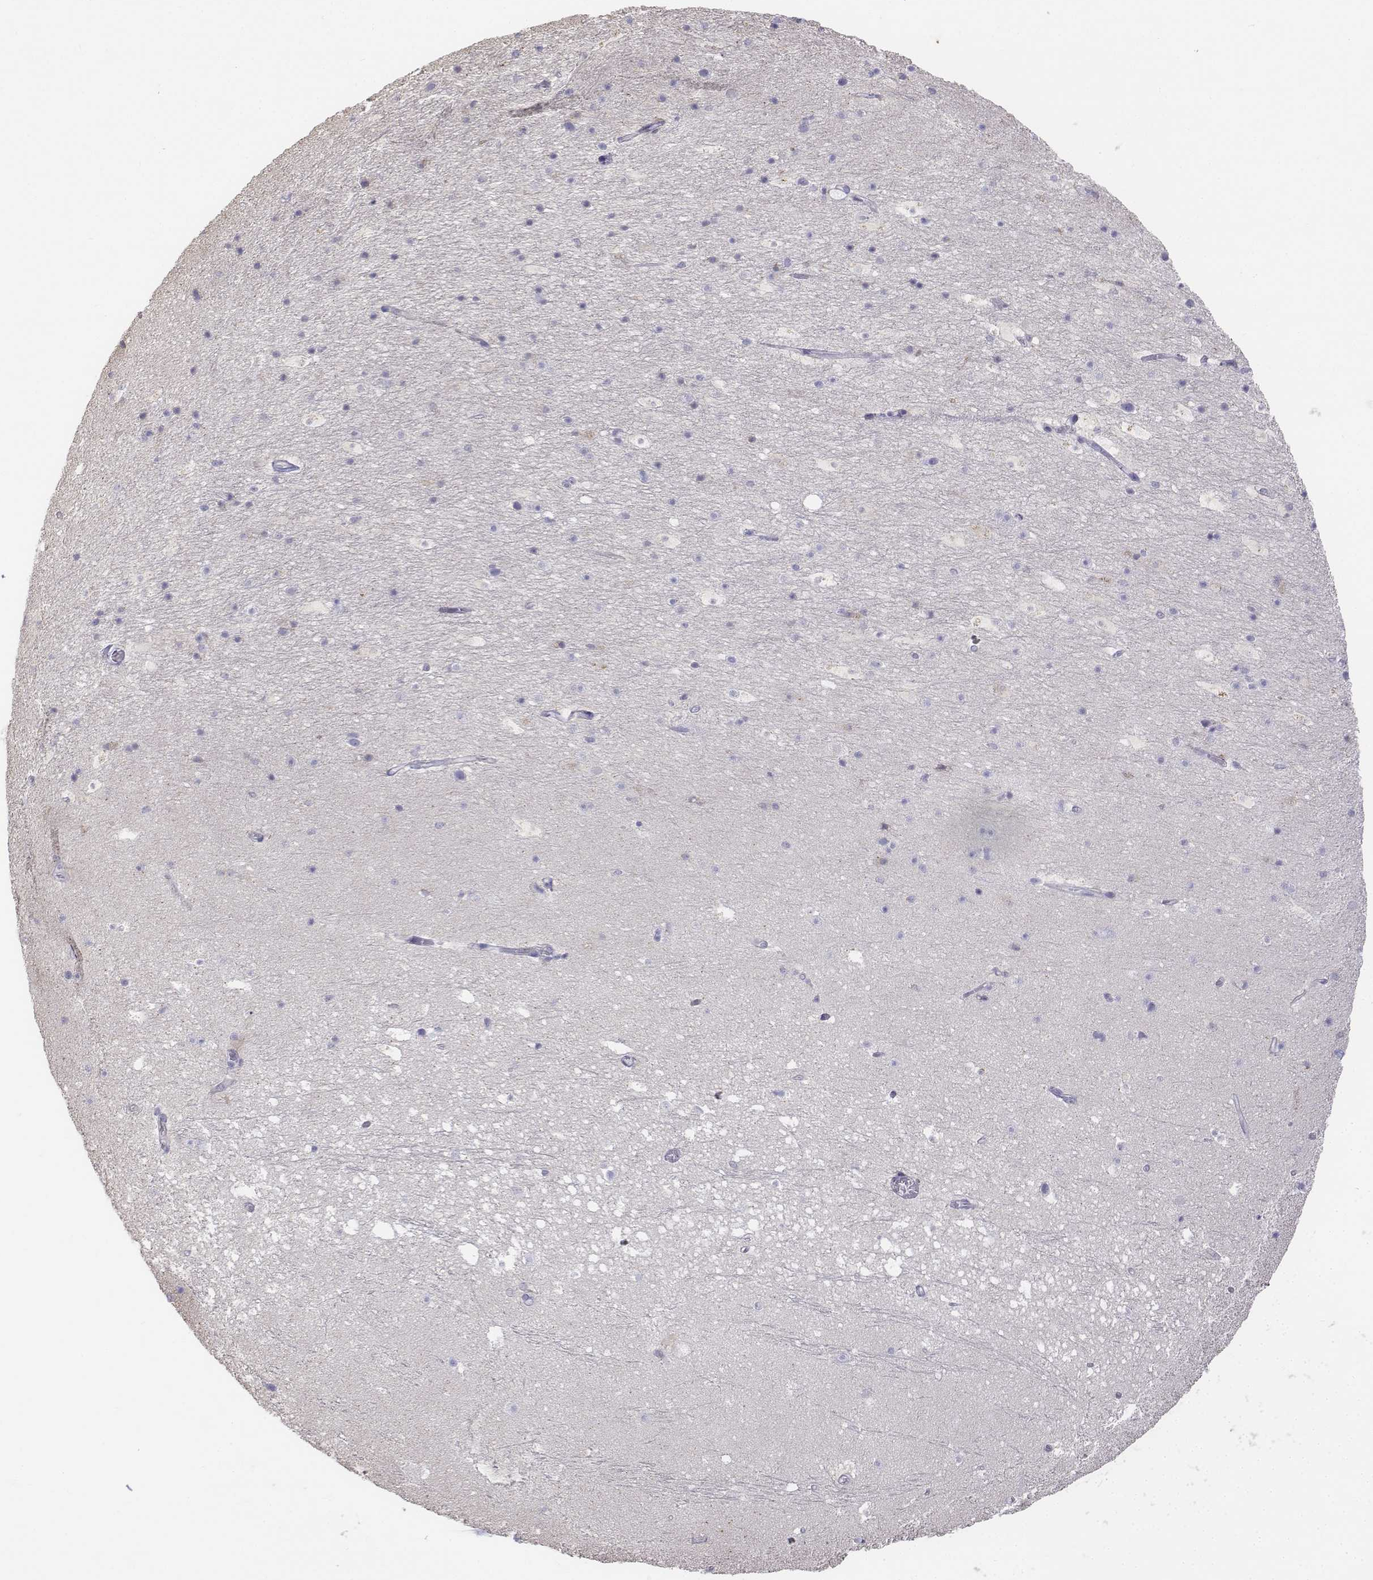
{"staining": {"intensity": "negative", "quantity": "none", "location": "none"}, "tissue": "hippocampus", "cell_type": "Glial cells", "image_type": "normal", "snomed": [{"axis": "morphology", "description": "Normal tissue, NOS"}, {"axis": "topography", "description": "Hippocampus"}], "caption": "Hippocampus stained for a protein using immunohistochemistry reveals no positivity glial cells.", "gene": "LGSN", "patient": {"sex": "male", "age": 26}}